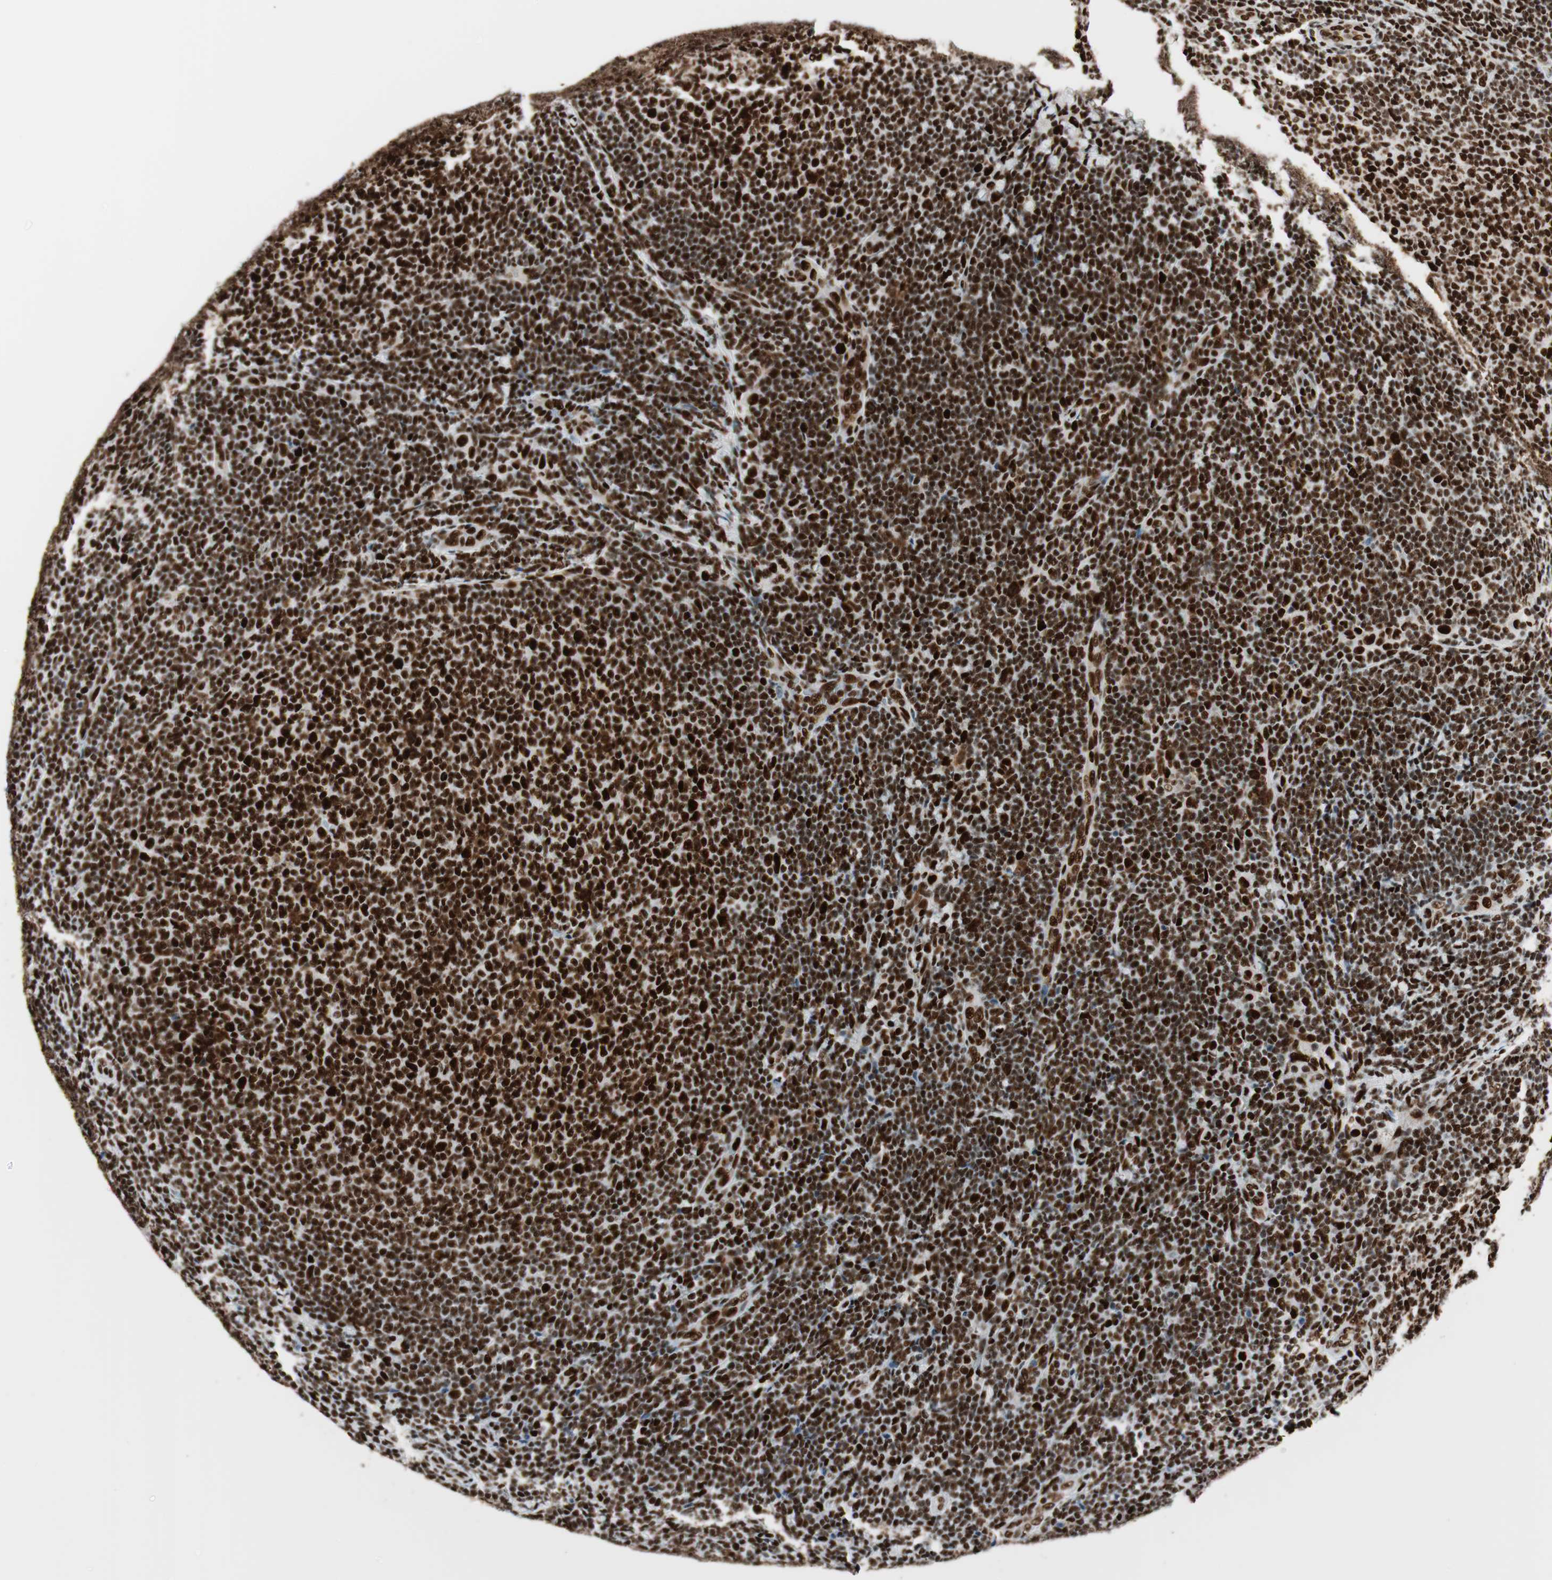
{"staining": {"intensity": "strong", "quantity": ">75%", "location": "nuclear"}, "tissue": "lymphoma", "cell_type": "Tumor cells", "image_type": "cancer", "snomed": [{"axis": "morphology", "description": "Malignant lymphoma, non-Hodgkin's type, Low grade"}, {"axis": "topography", "description": "Lymph node"}], "caption": "Protein expression analysis of human lymphoma reveals strong nuclear staining in approximately >75% of tumor cells.", "gene": "PSME3", "patient": {"sex": "male", "age": 66}}